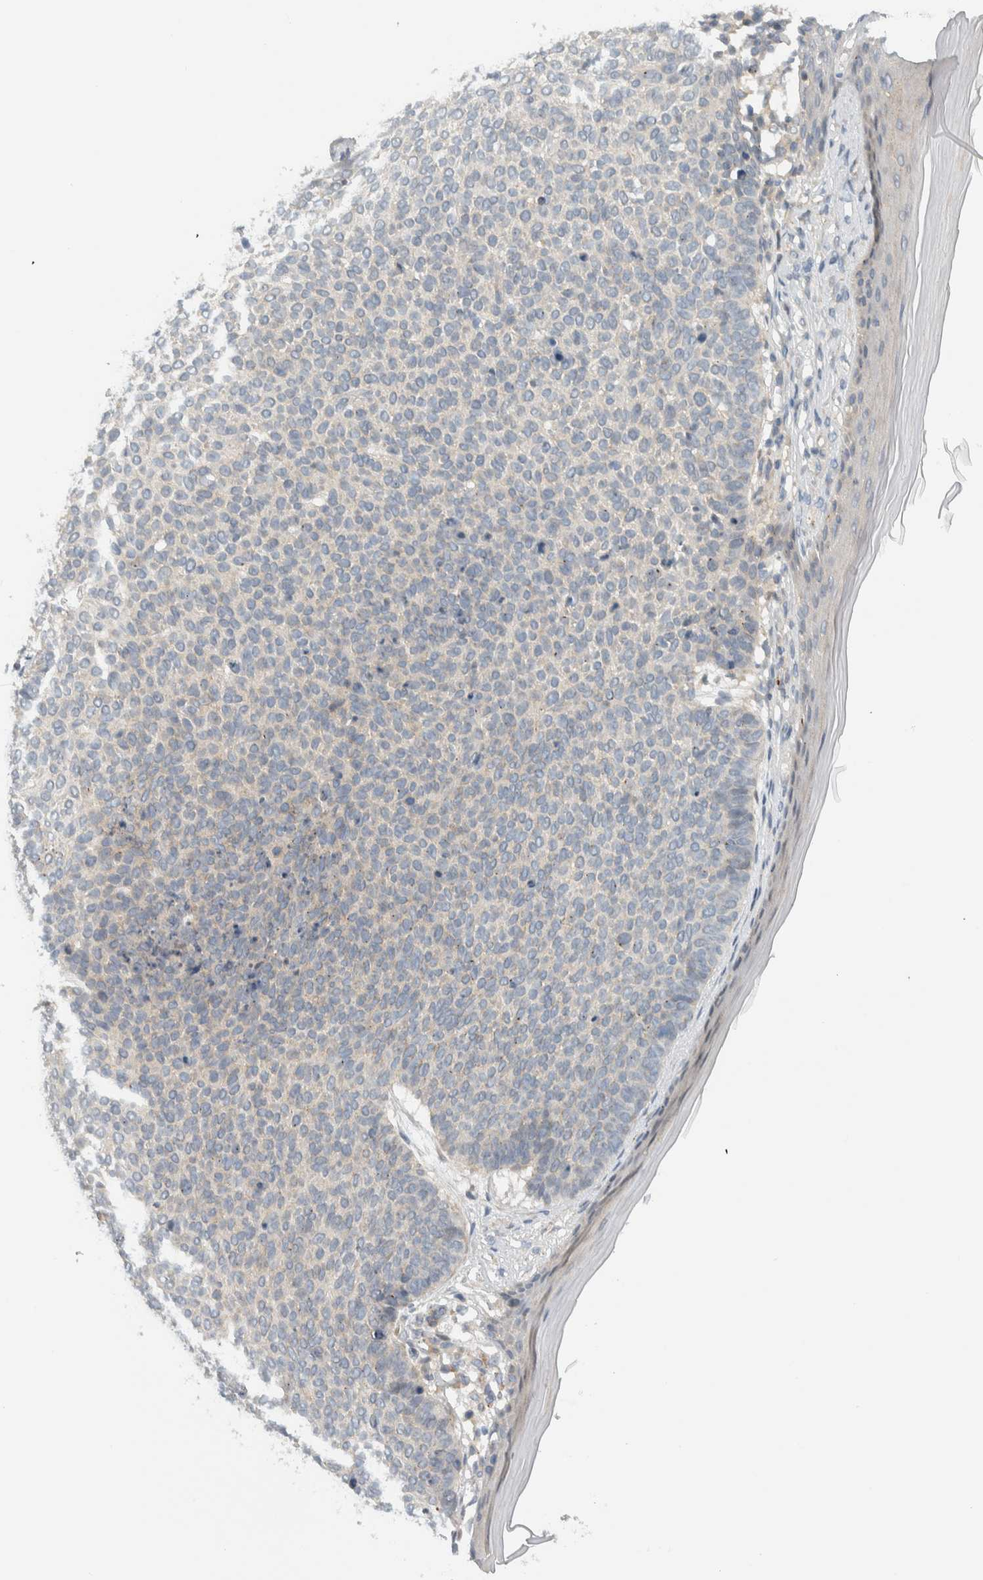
{"staining": {"intensity": "weak", "quantity": "<25%", "location": "cytoplasmic/membranous"}, "tissue": "skin cancer", "cell_type": "Tumor cells", "image_type": "cancer", "snomed": [{"axis": "morphology", "description": "Normal tissue, NOS"}, {"axis": "morphology", "description": "Basal cell carcinoma"}, {"axis": "topography", "description": "Skin"}], "caption": "The micrograph exhibits no significant expression in tumor cells of skin cancer (basal cell carcinoma). (Brightfield microscopy of DAB IHC at high magnification).", "gene": "MPRIP", "patient": {"sex": "male", "age": 50}}